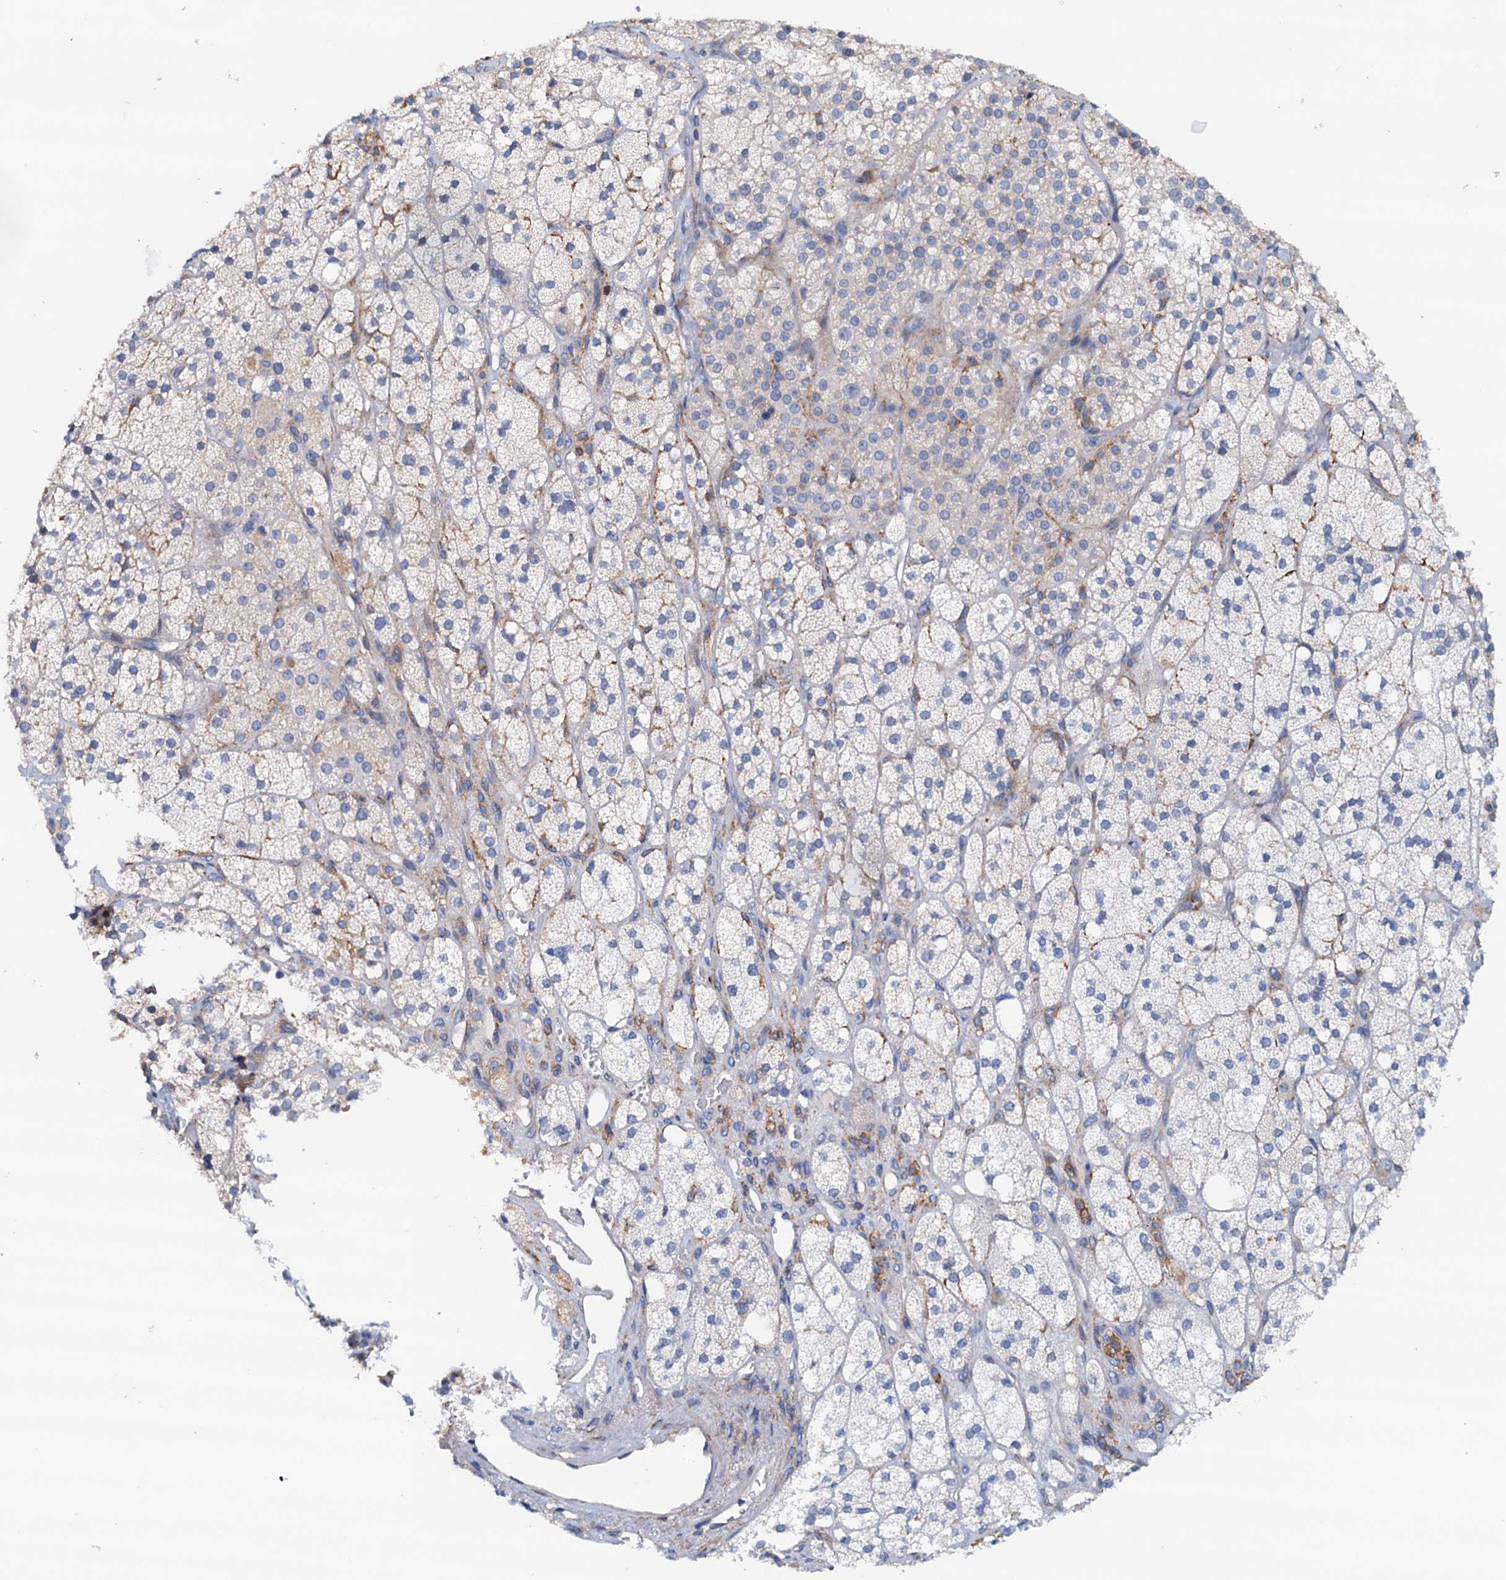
{"staining": {"intensity": "negative", "quantity": "none", "location": "none"}, "tissue": "adrenal gland", "cell_type": "Glandular cells", "image_type": "normal", "snomed": [{"axis": "morphology", "description": "Normal tissue, NOS"}, {"axis": "topography", "description": "Adrenal gland"}], "caption": "Immunohistochemistry (IHC) image of normal adrenal gland: human adrenal gland stained with DAB exhibits no significant protein positivity in glandular cells.", "gene": "RASSF9", "patient": {"sex": "male", "age": 61}}